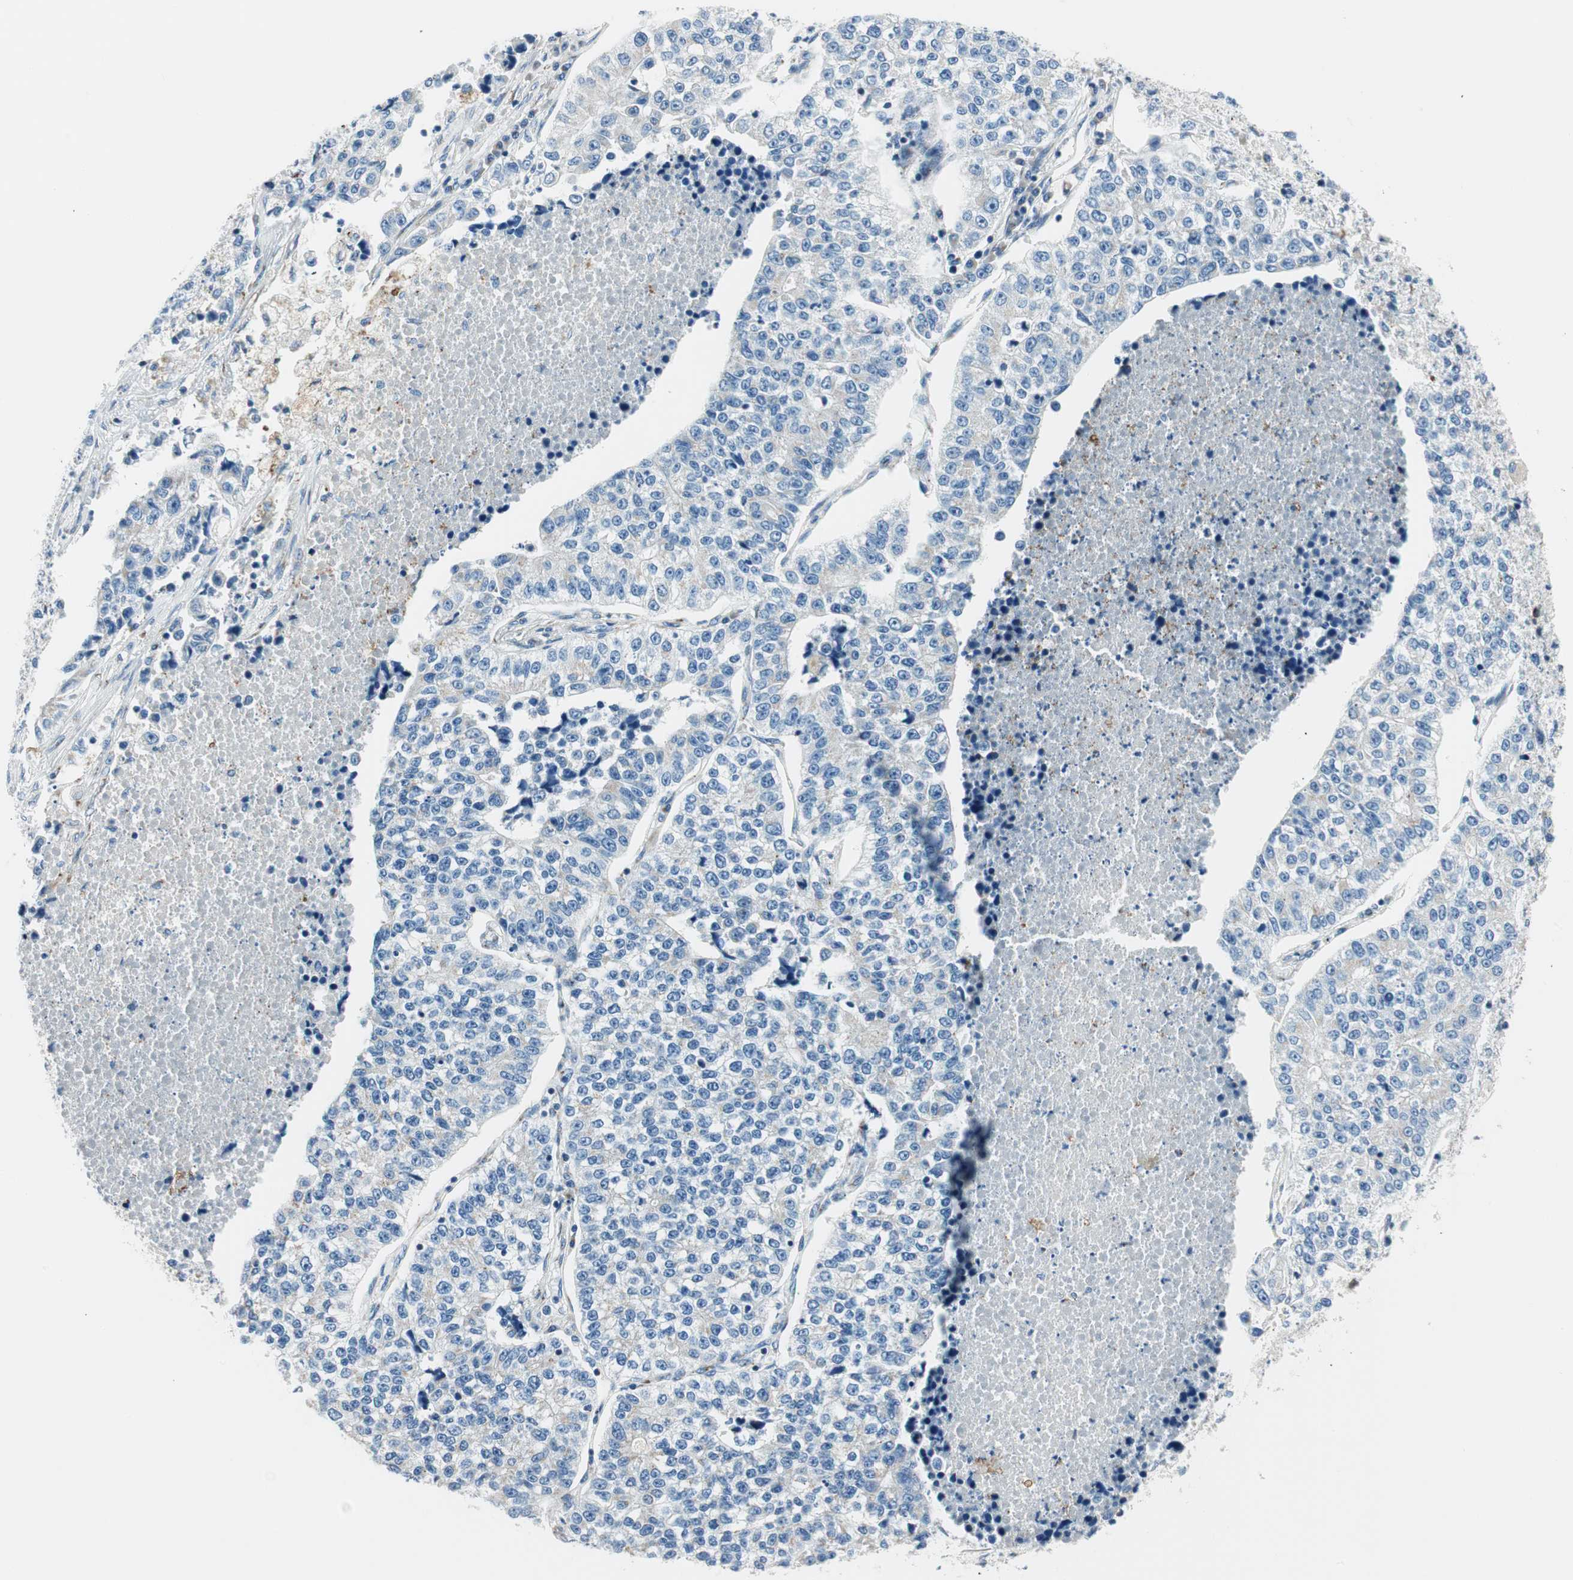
{"staining": {"intensity": "moderate", "quantity": "<25%", "location": "cytoplasmic/membranous"}, "tissue": "lung cancer", "cell_type": "Tumor cells", "image_type": "cancer", "snomed": [{"axis": "morphology", "description": "Adenocarcinoma, NOS"}, {"axis": "topography", "description": "Lung"}], "caption": "DAB immunohistochemical staining of lung cancer shows moderate cytoplasmic/membranous protein expression in about <25% of tumor cells. The protein is stained brown, and the nuclei are stained in blue (DAB IHC with brightfield microscopy, high magnification).", "gene": "TMF1", "patient": {"sex": "male", "age": 49}}